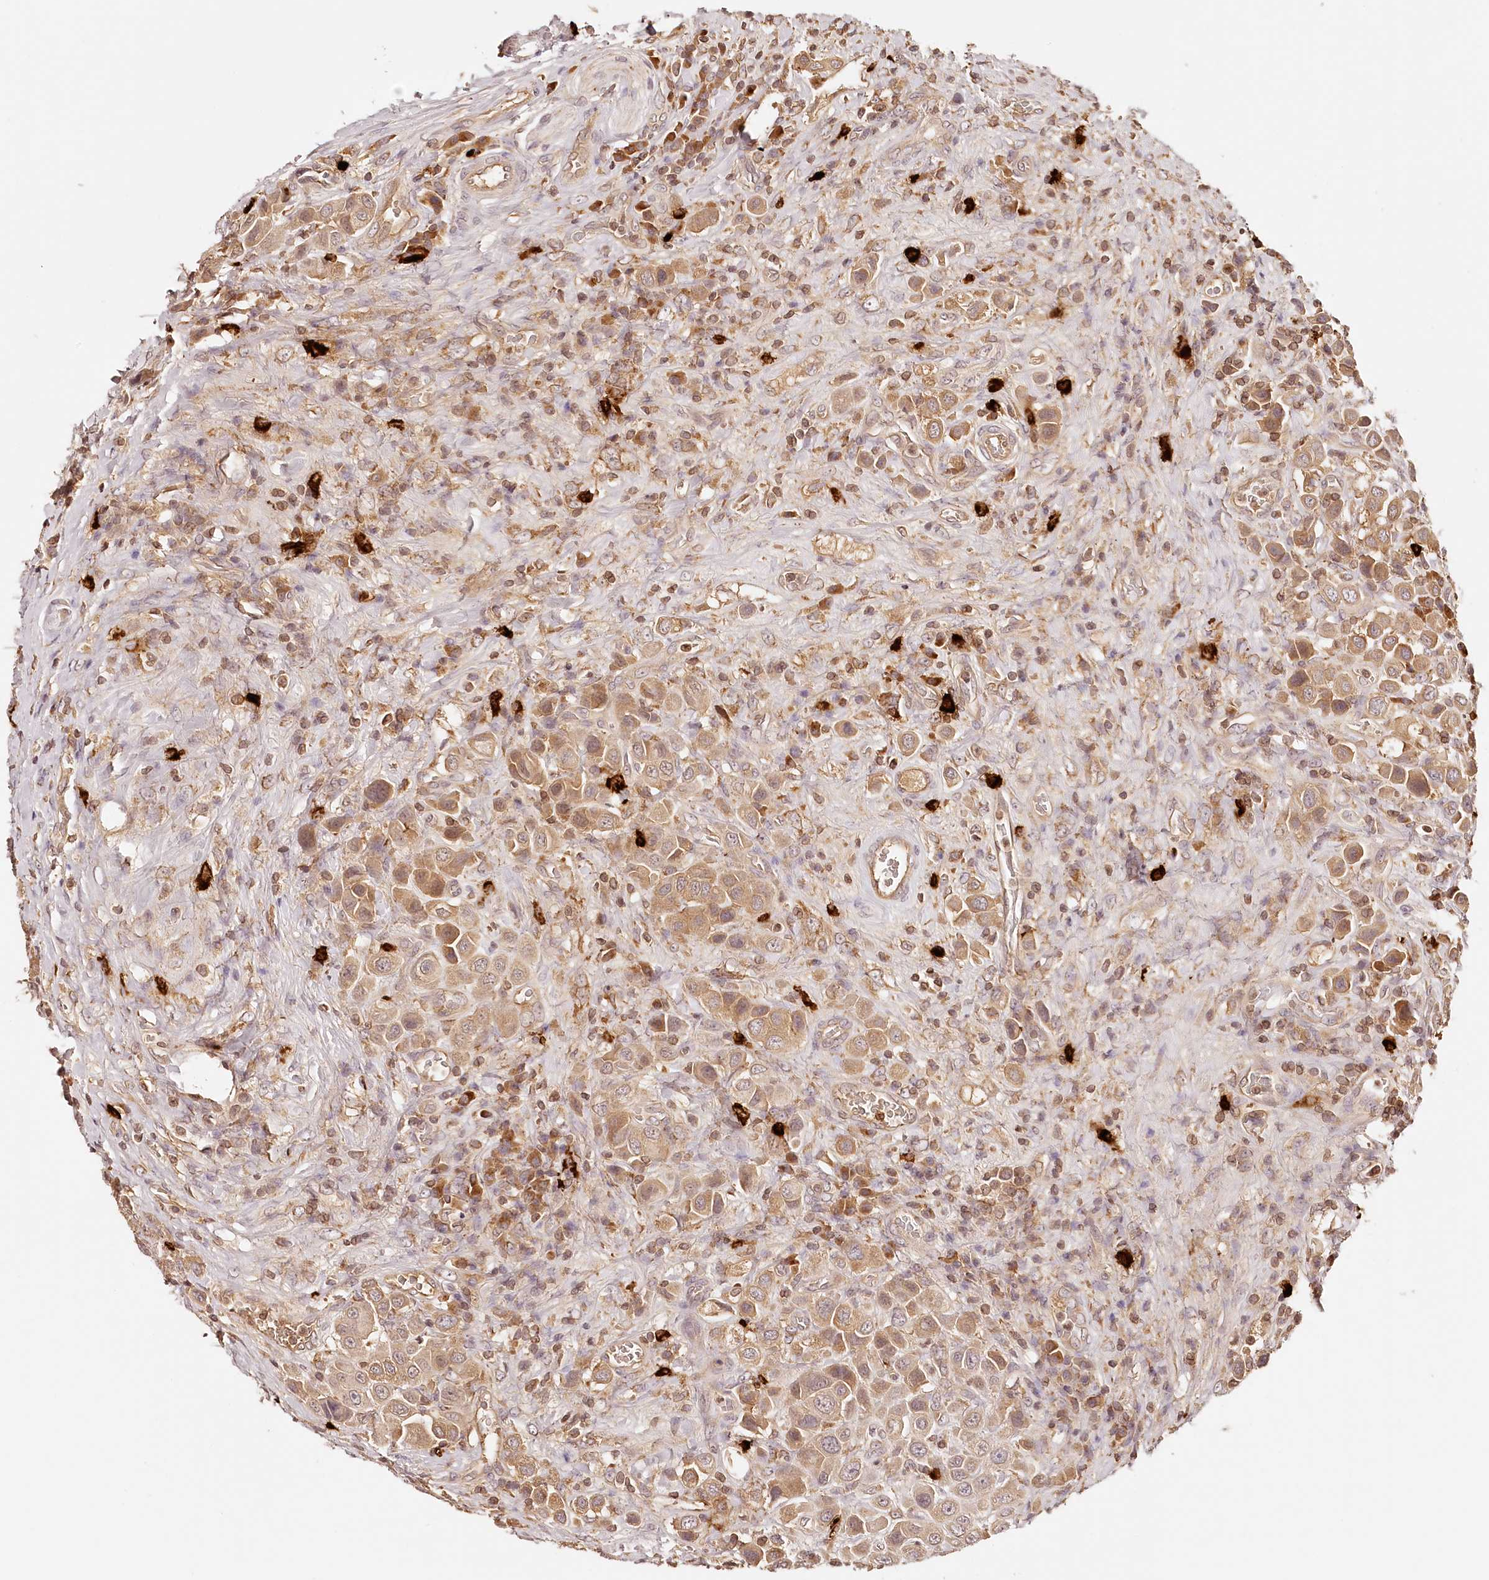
{"staining": {"intensity": "moderate", "quantity": ">75%", "location": "cytoplasmic/membranous"}, "tissue": "urothelial cancer", "cell_type": "Tumor cells", "image_type": "cancer", "snomed": [{"axis": "morphology", "description": "Urothelial carcinoma, High grade"}, {"axis": "topography", "description": "Urinary bladder"}], "caption": "Human urothelial cancer stained with a brown dye exhibits moderate cytoplasmic/membranous positive expression in approximately >75% of tumor cells.", "gene": "SYNGR1", "patient": {"sex": "male", "age": 50}}